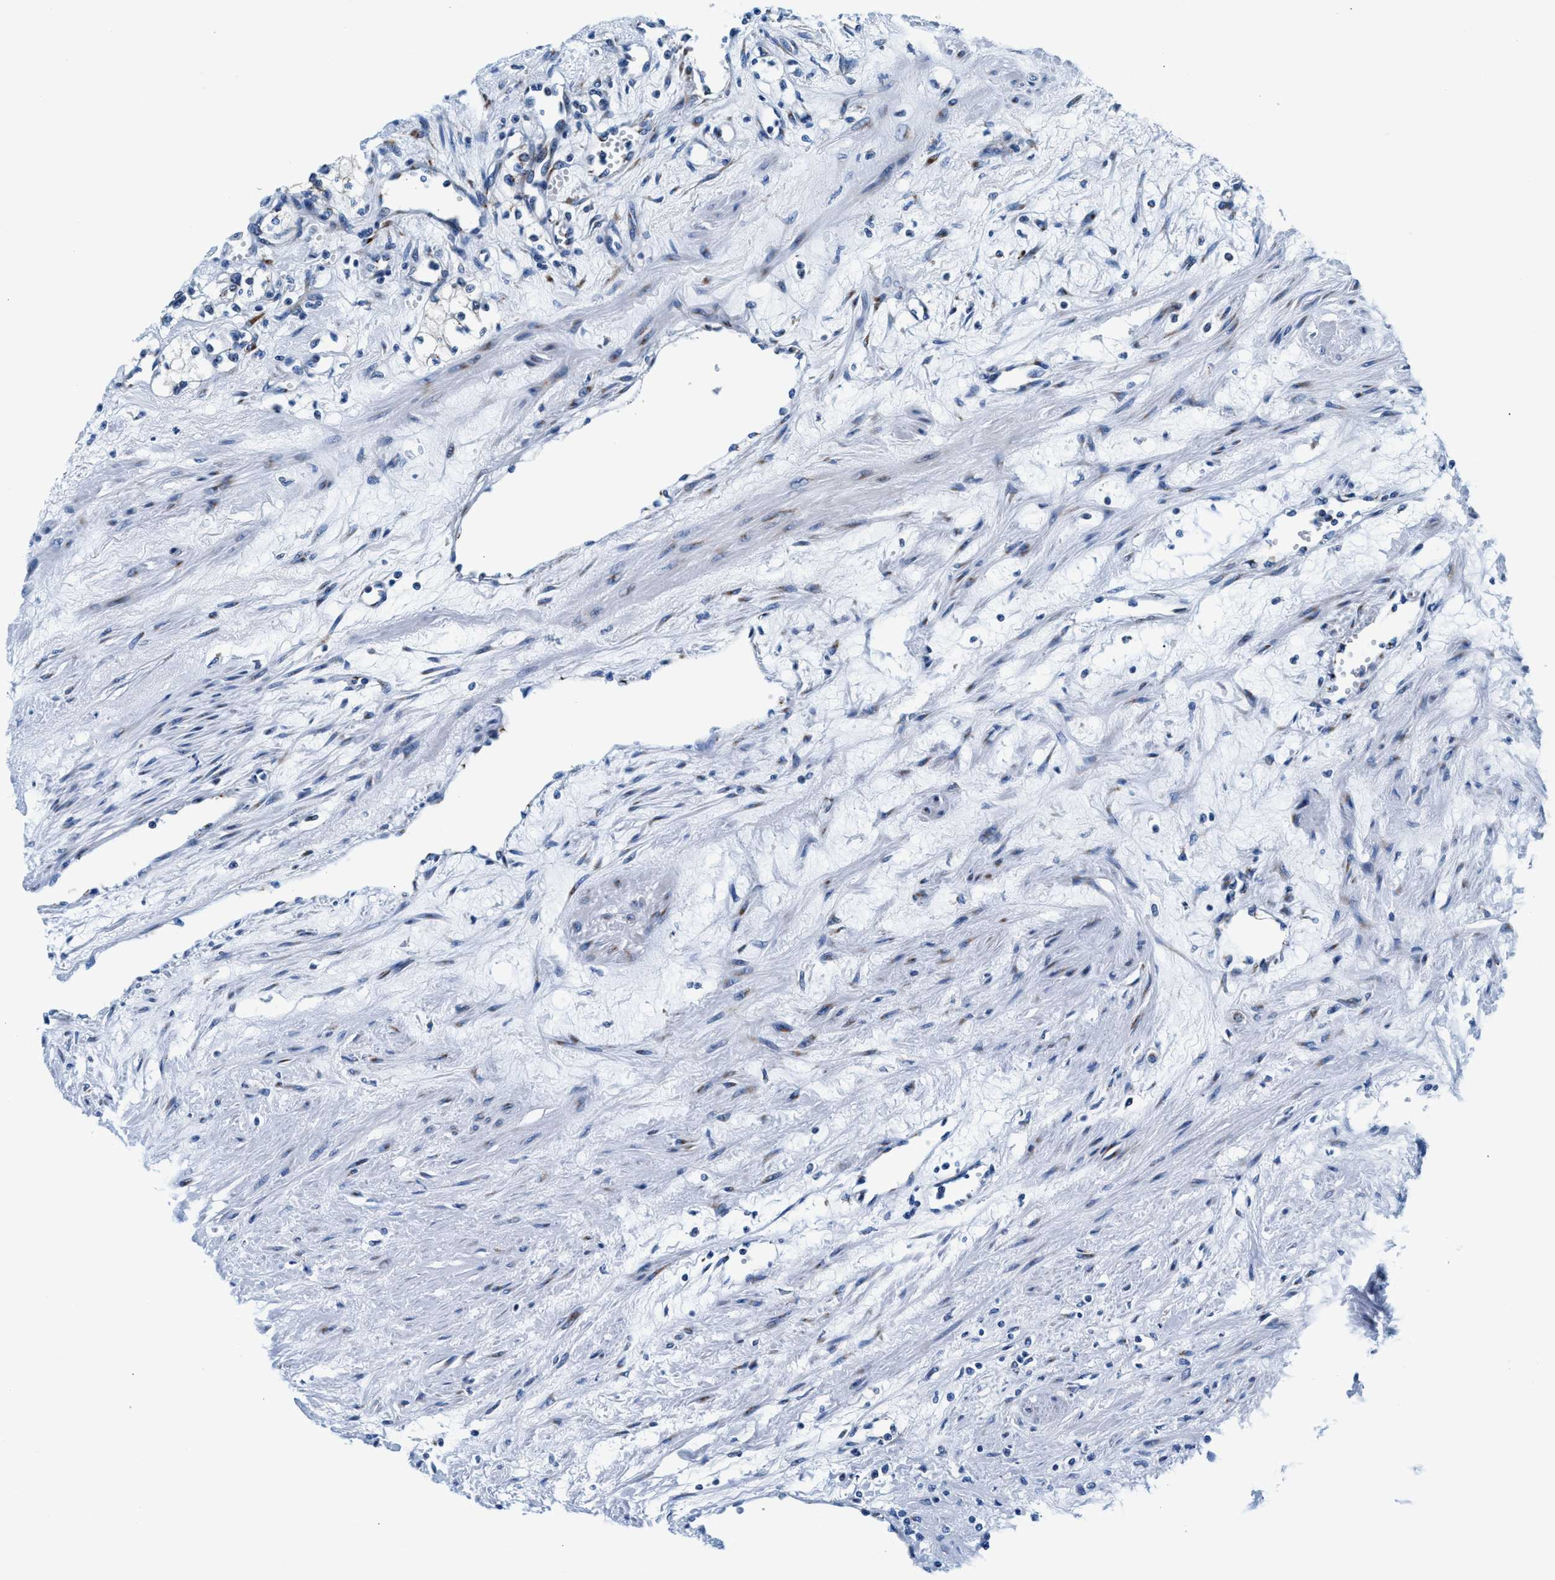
{"staining": {"intensity": "negative", "quantity": "none", "location": "none"}, "tissue": "renal cancer", "cell_type": "Tumor cells", "image_type": "cancer", "snomed": [{"axis": "morphology", "description": "Adenocarcinoma, NOS"}, {"axis": "topography", "description": "Kidney"}], "caption": "Immunohistochemistry histopathology image of neoplastic tissue: human renal cancer stained with DAB (3,3'-diaminobenzidine) exhibits no significant protein staining in tumor cells.", "gene": "VPS53", "patient": {"sex": "male", "age": 59}}